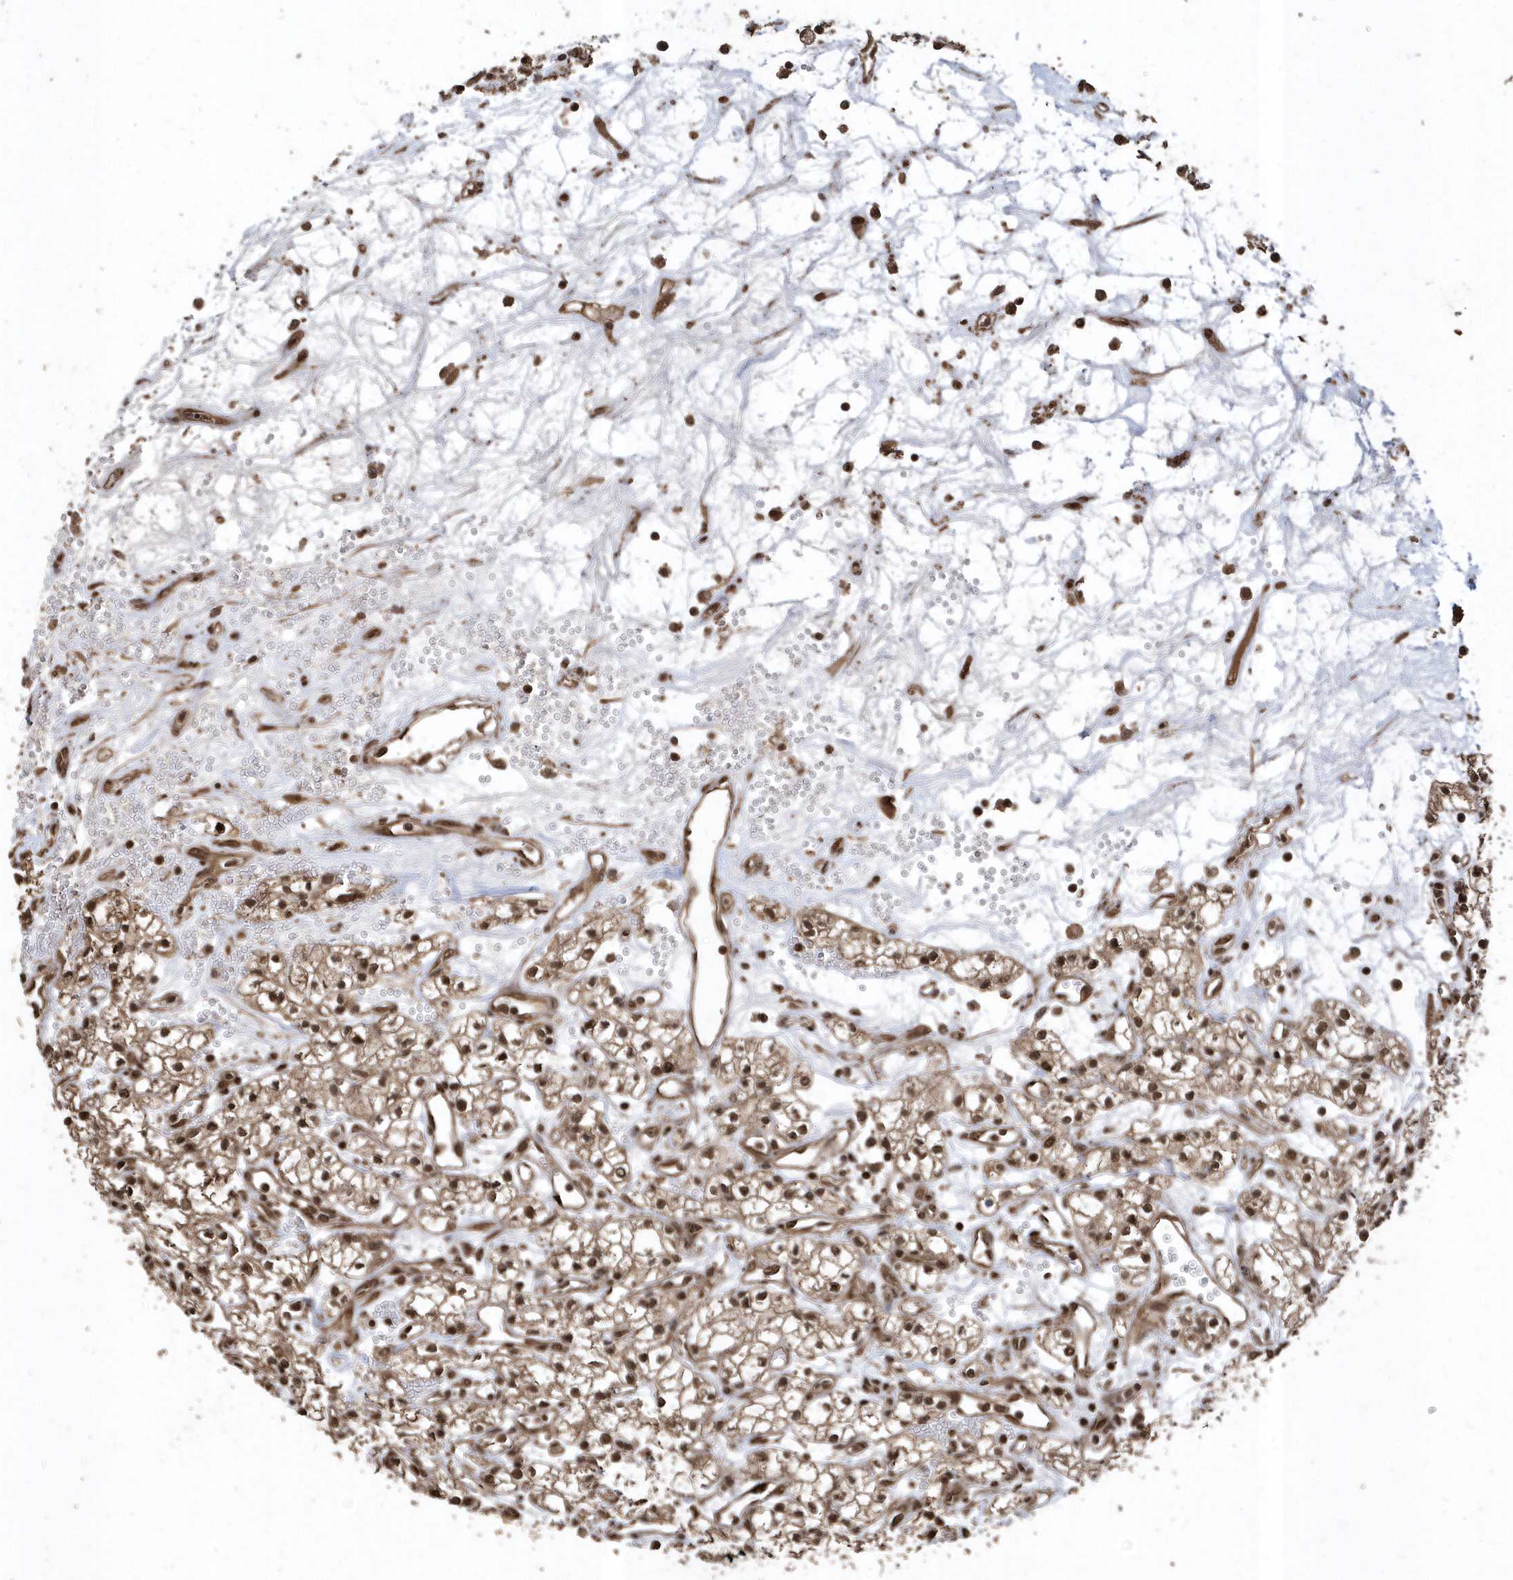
{"staining": {"intensity": "moderate", "quantity": ">75%", "location": "cytoplasmic/membranous,nuclear"}, "tissue": "renal cancer", "cell_type": "Tumor cells", "image_type": "cancer", "snomed": [{"axis": "morphology", "description": "Adenocarcinoma, NOS"}, {"axis": "topography", "description": "Kidney"}], "caption": "An immunohistochemistry image of neoplastic tissue is shown. Protein staining in brown highlights moderate cytoplasmic/membranous and nuclear positivity in adenocarcinoma (renal) within tumor cells.", "gene": "INTS12", "patient": {"sex": "male", "age": 59}}